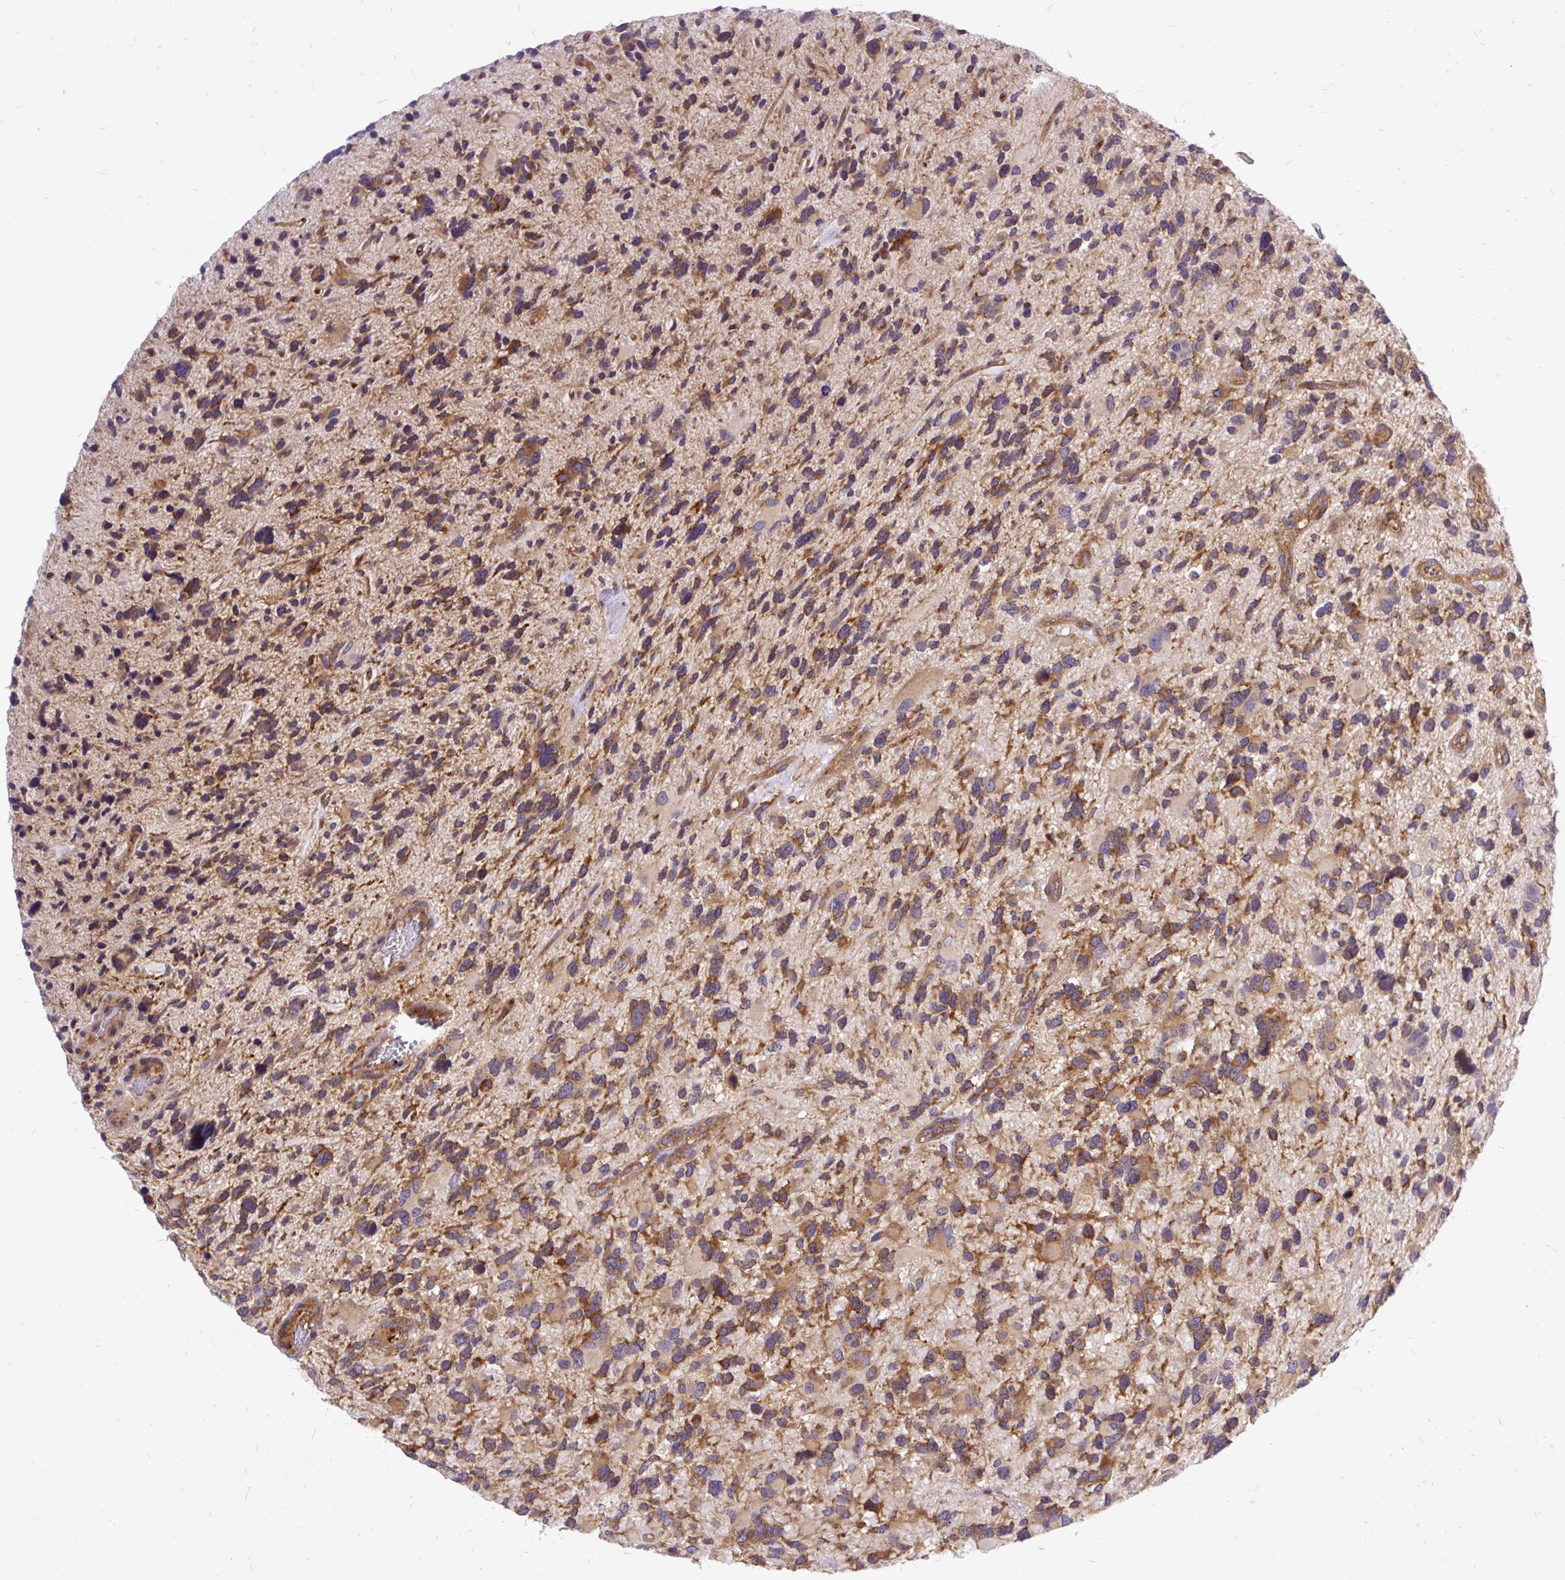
{"staining": {"intensity": "moderate", "quantity": "25%-75%", "location": "cytoplasmic/membranous"}, "tissue": "glioma", "cell_type": "Tumor cells", "image_type": "cancer", "snomed": [{"axis": "morphology", "description": "Glioma, malignant, High grade"}, {"axis": "topography", "description": "Brain"}], "caption": "Glioma stained for a protein shows moderate cytoplasmic/membranous positivity in tumor cells.", "gene": "TRIM17", "patient": {"sex": "female", "age": 11}}